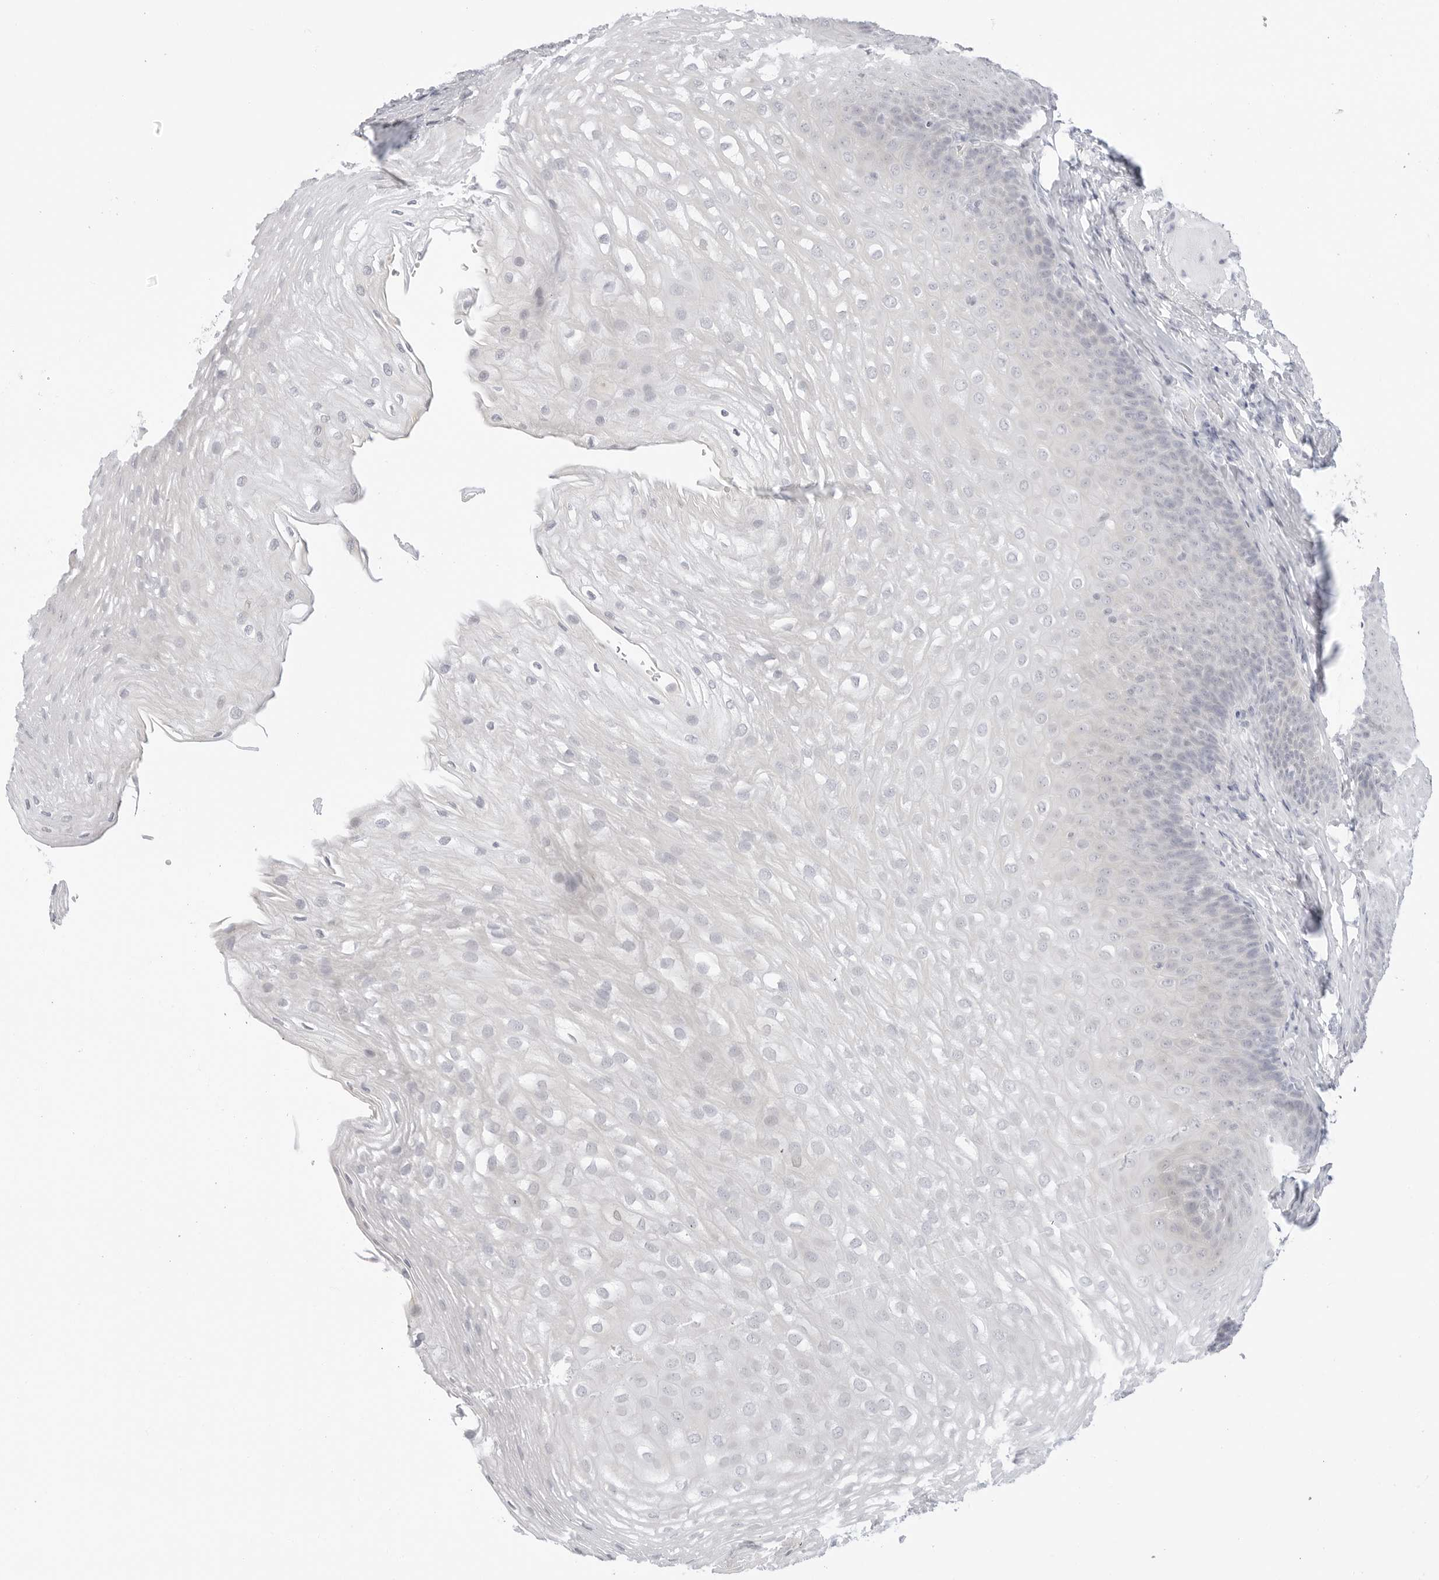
{"staining": {"intensity": "negative", "quantity": "none", "location": "none"}, "tissue": "esophagus", "cell_type": "Squamous epithelial cells", "image_type": "normal", "snomed": [{"axis": "morphology", "description": "Normal tissue, NOS"}, {"axis": "topography", "description": "Esophagus"}], "caption": "This is an immunohistochemistry histopathology image of normal human esophagus. There is no expression in squamous epithelial cells.", "gene": "HMGCS2", "patient": {"sex": "female", "age": 66}}